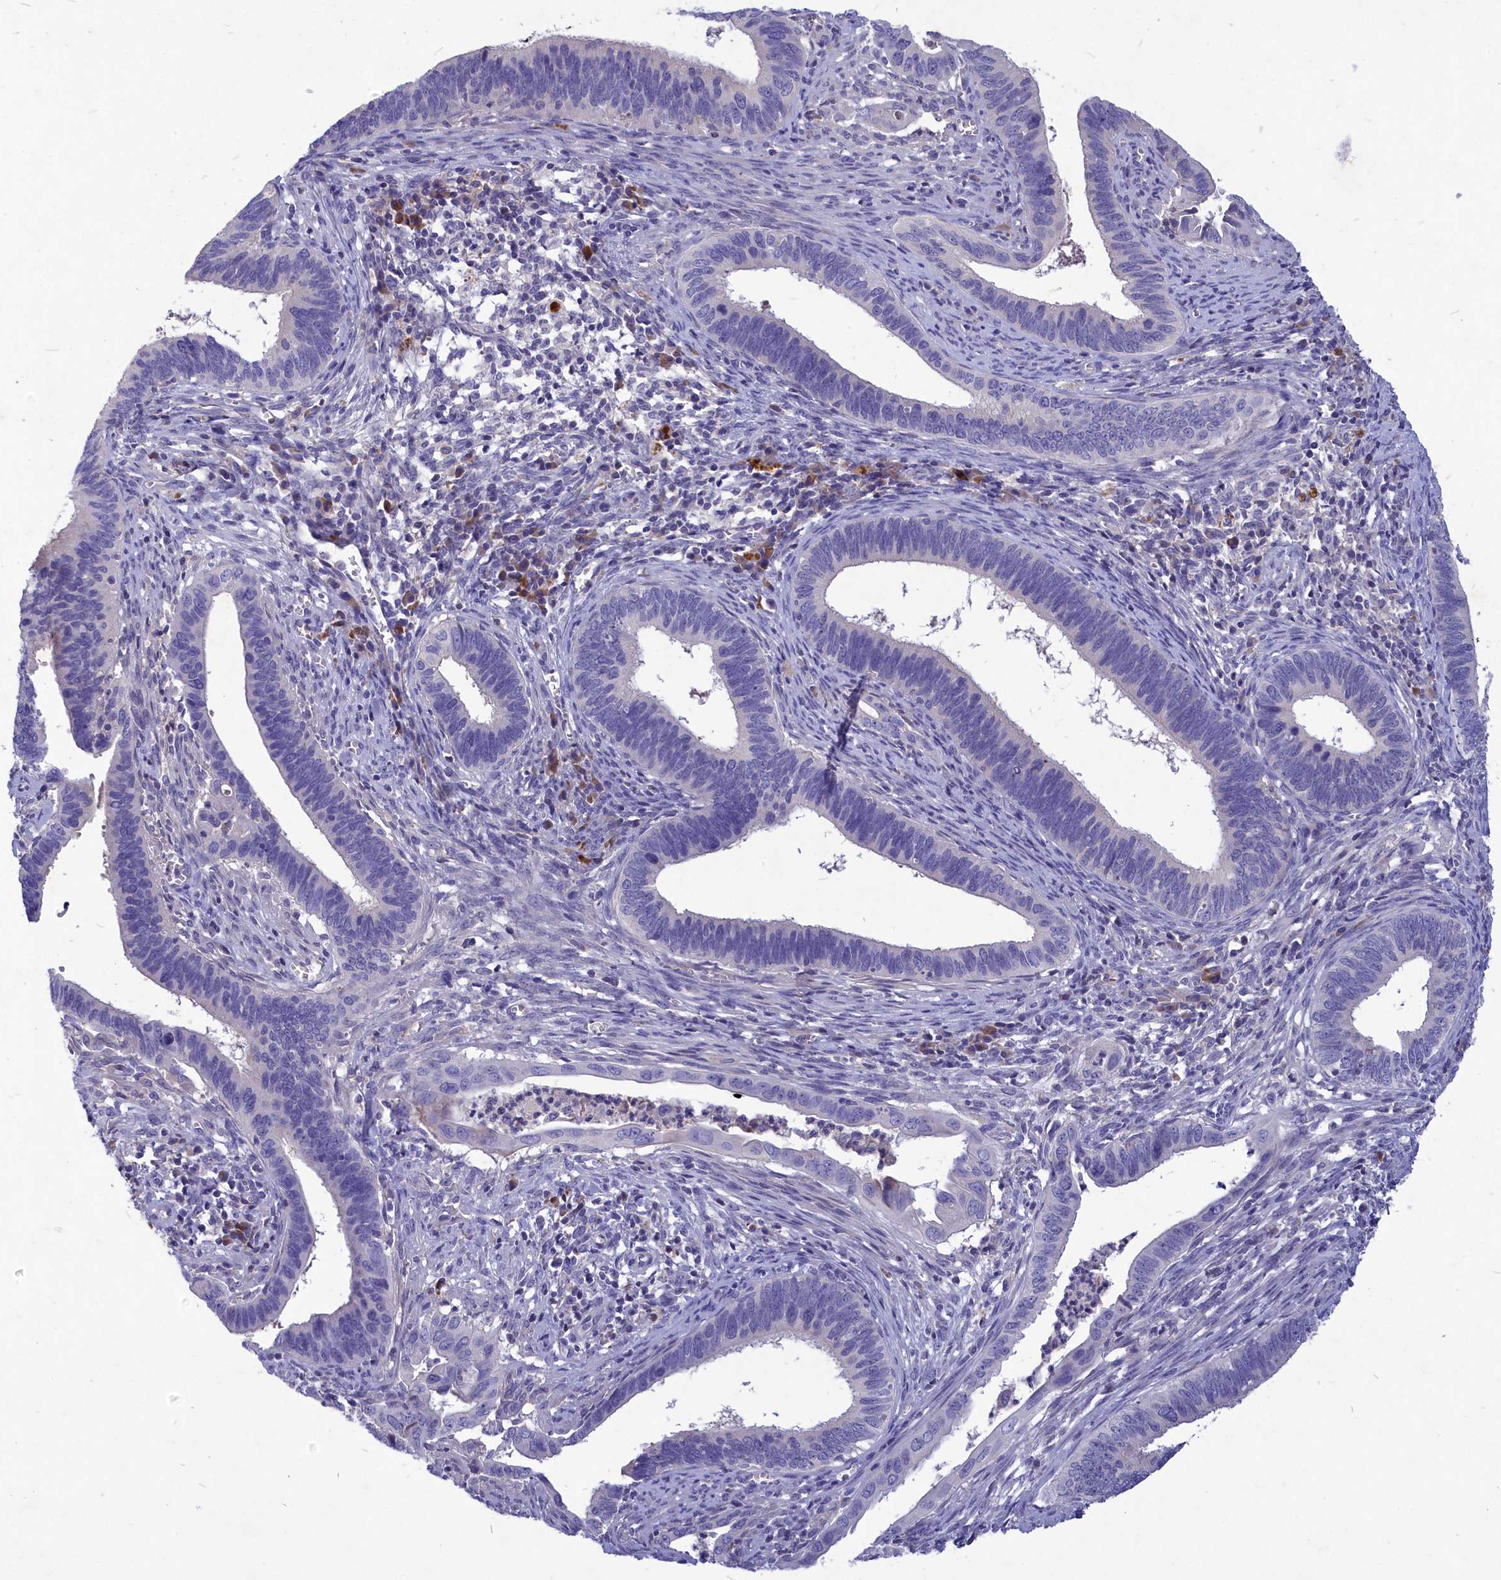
{"staining": {"intensity": "negative", "quantity": "none", "location": "none"}, "tissue": "cervical cancer", "cell_type": "Tumor cells", "image_type": "cancer", "snomed": [{"axis": "morphology", "description": "Adenocarcinoma, NOS"}, {"axis": "topography", "description": "Cervix"}], "caption": "Adenocarcinoma (cervical) stained for a protein using immunohistochemistry reveals no positivity tumor cells.", "gene": "DEFB119", "patient": {"sex": "female", "age": 42}}